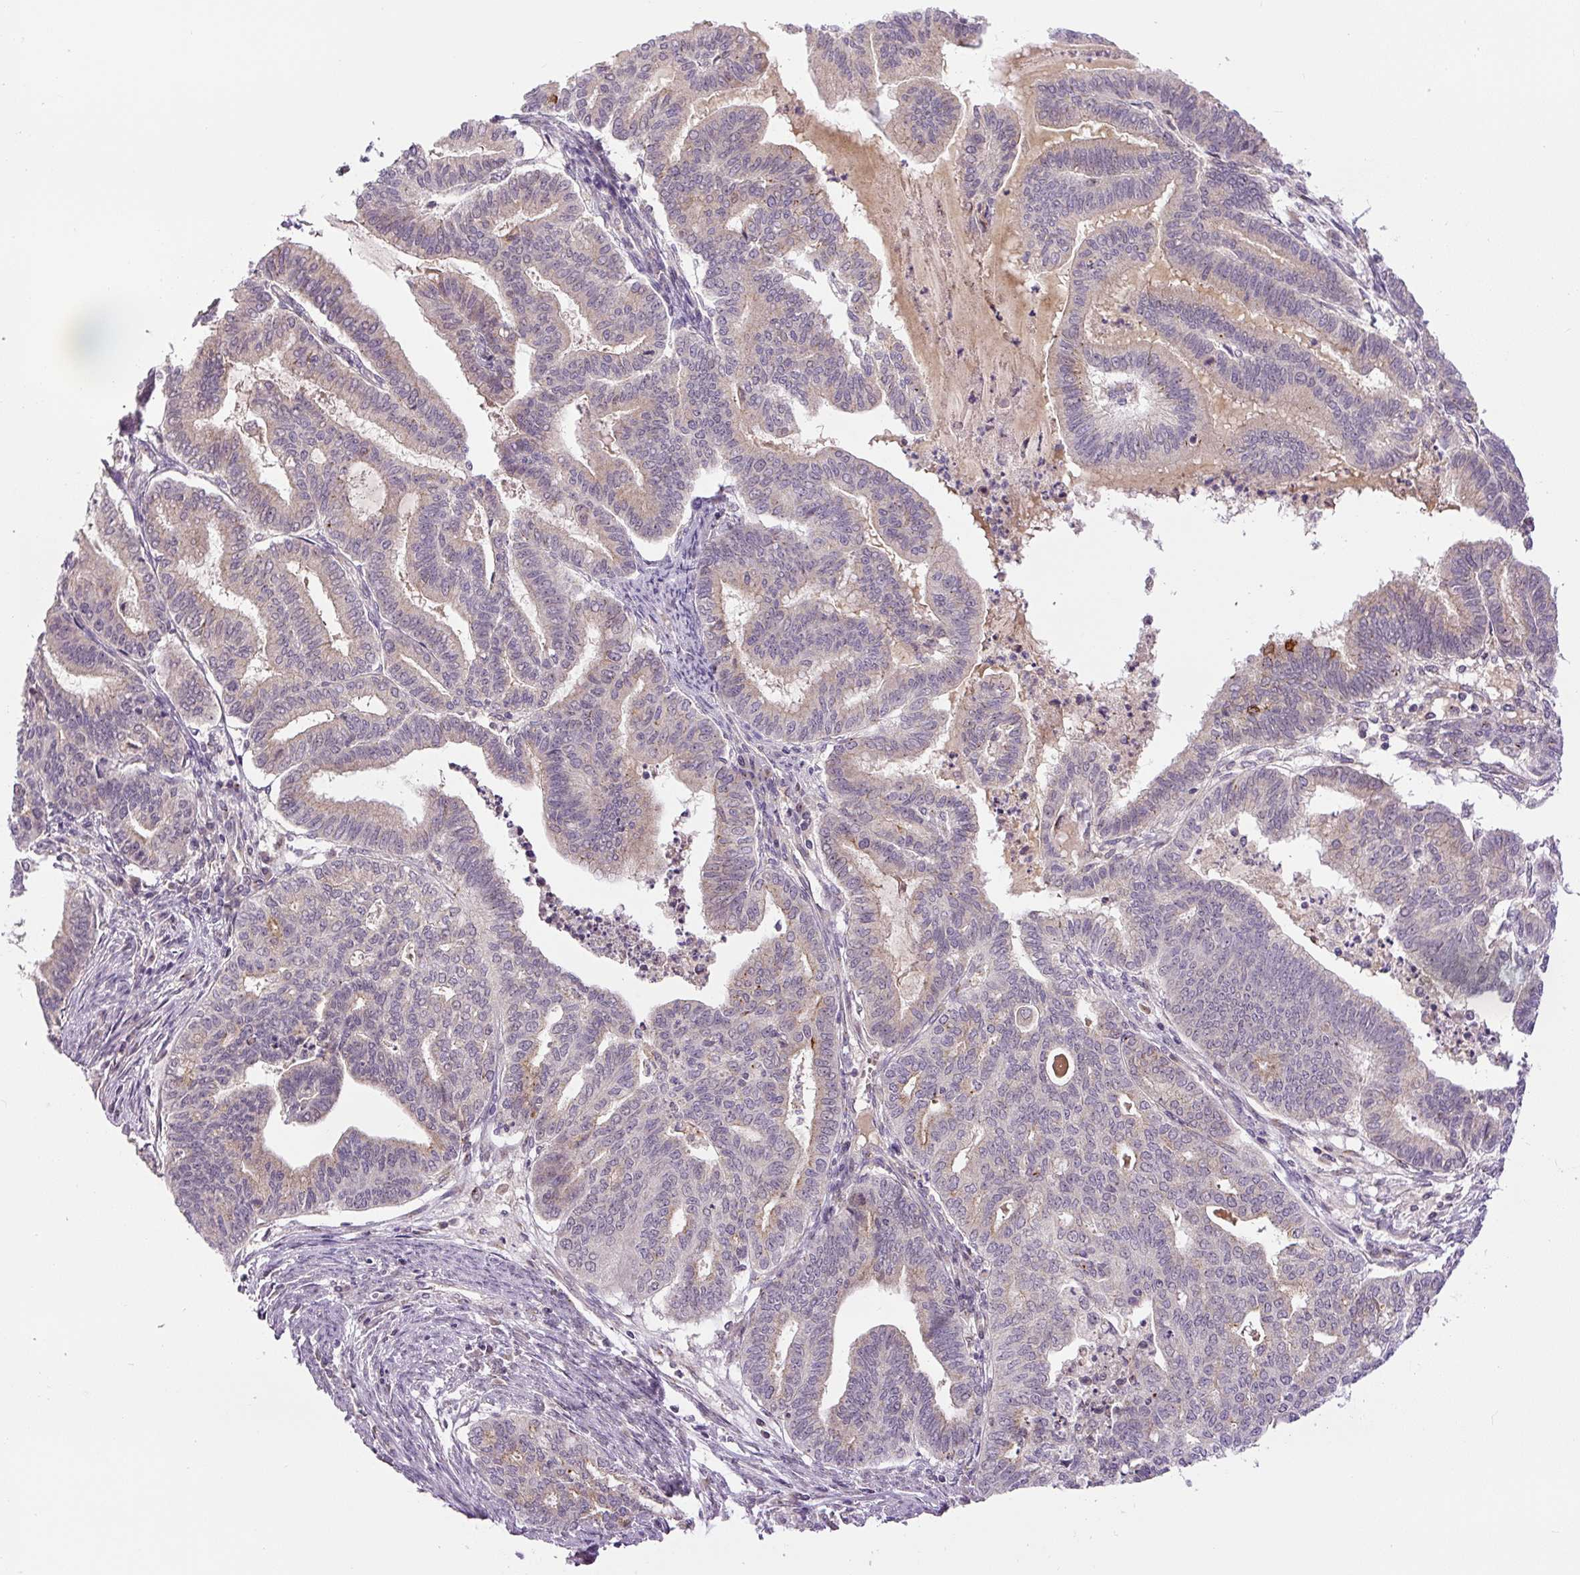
{"staining": {"intensity": "moderate", "quantity": "<25%", "location": "cytoplasmic/membranous"}, "tissue": "endometrial cancer", "cell_type": "Tumor cells", "image_type": "cancer", "snomed": [{"axis": "morphology", "description": "Adenocarcinoma, NOS"}, {"axis": "topography", "description": "Endometrium"}], "caption": "Endometrial cancer was stained to show a protein in brown. There is low levels of moderate cytoplasmic/membranous positivity in approximately <25% of tumor cells. The protein of interest is stained brown, and the nuclei are stained in blue (DAB IHC with brightfield microscopy, high magnification).", "gene": "PCM1", "patient": {"sex": "female", "age": 79}}